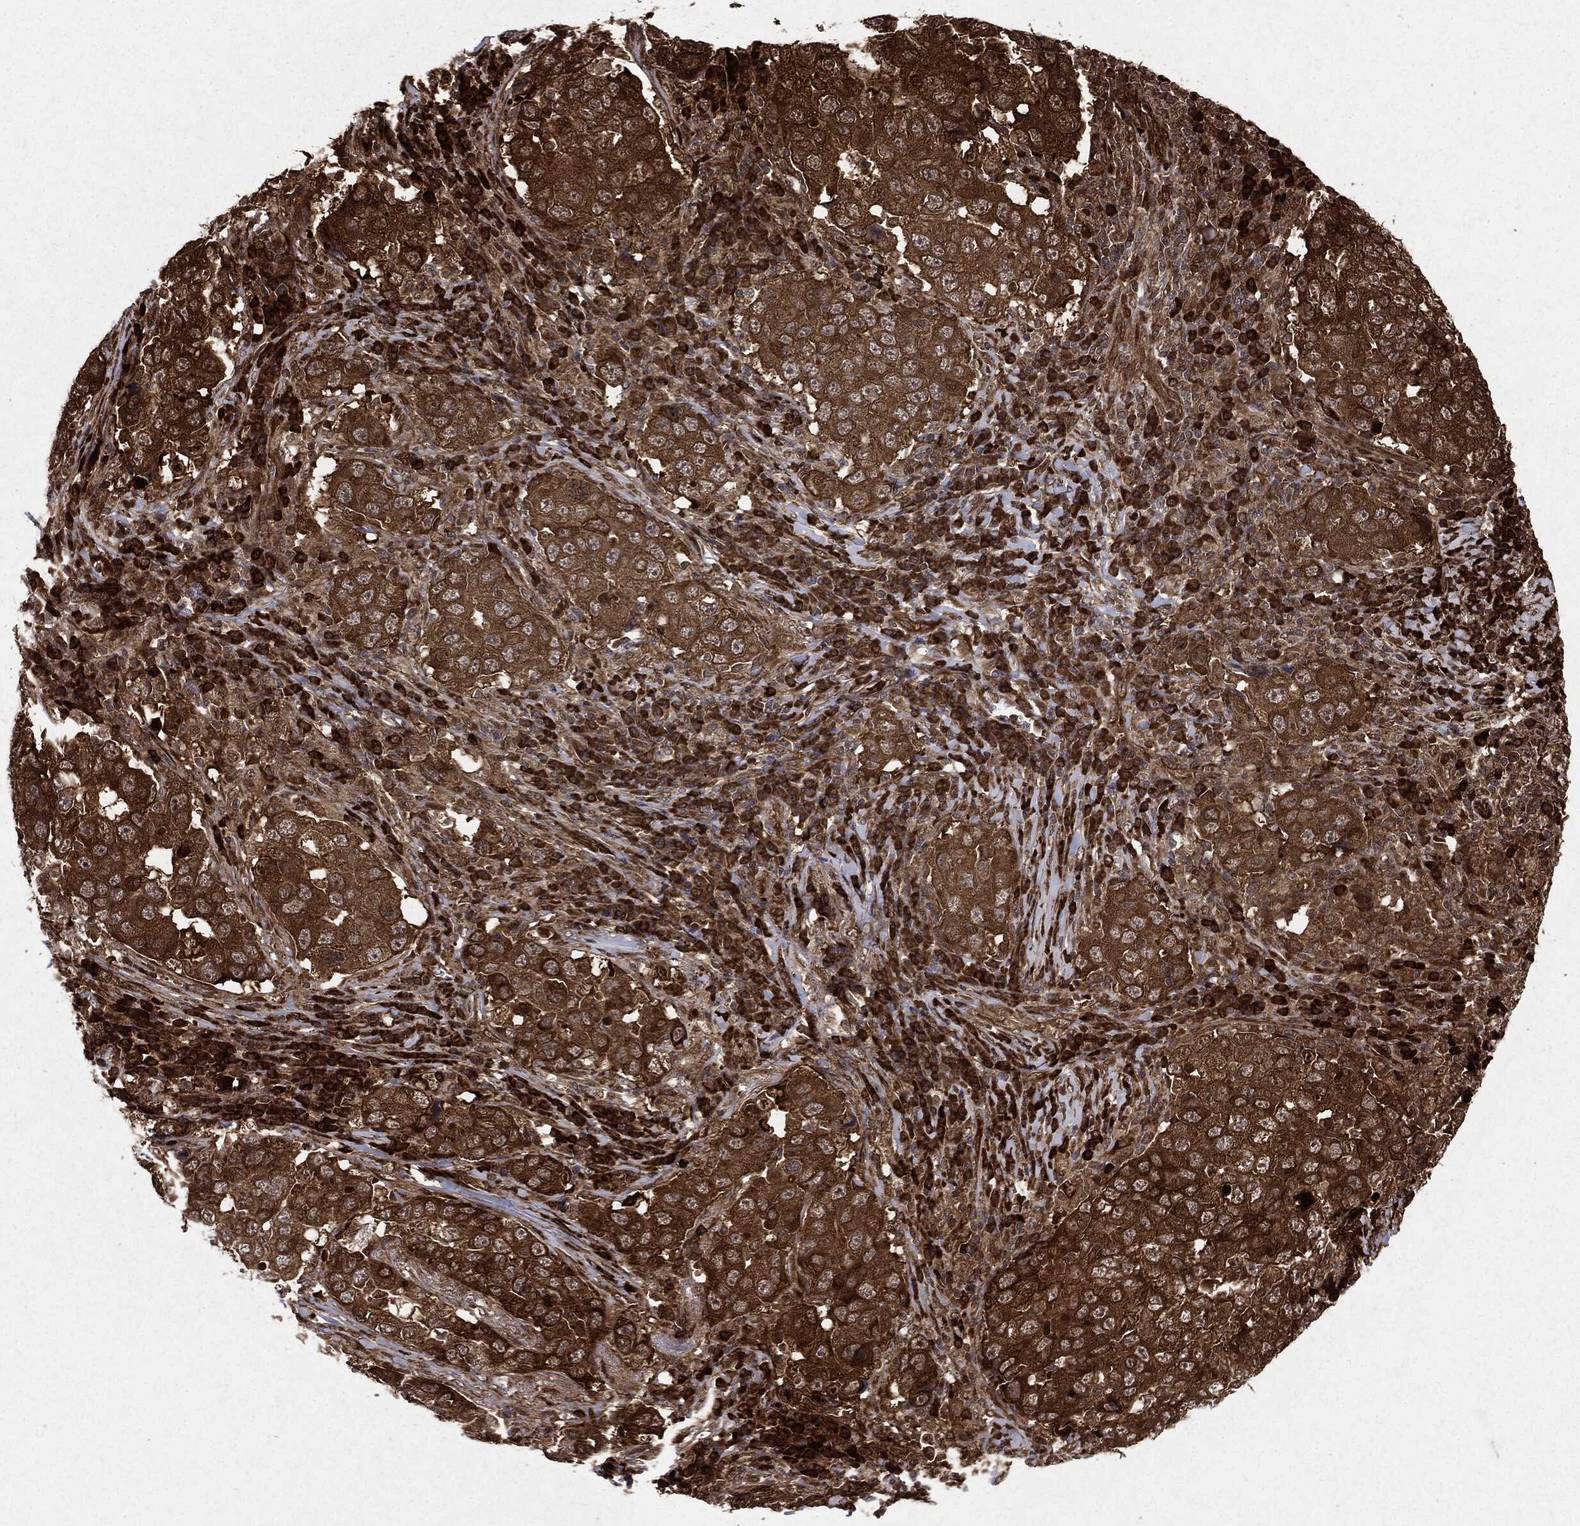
{"staining": {"intensity": "strong", "quantity": ">75%", "location": "cytoplasmic/membranous"}, "tissue": "lung cancer", "cell_type": "Tumor cells", "image_type": "cancer", "snomed": [{"axis": "morphology", "description": "Adenocarcinoma, NOS"}, {"axis": "topography", "description": "Lung"}], "caption": "Lung cancer (adenocarcinoma) stained with IHC reveals strong cytoplasmic/membranous positivity in about >75% of tumor cells.", "gene": "OTUB1", "patient": {"sex": "male", "age": 73}}